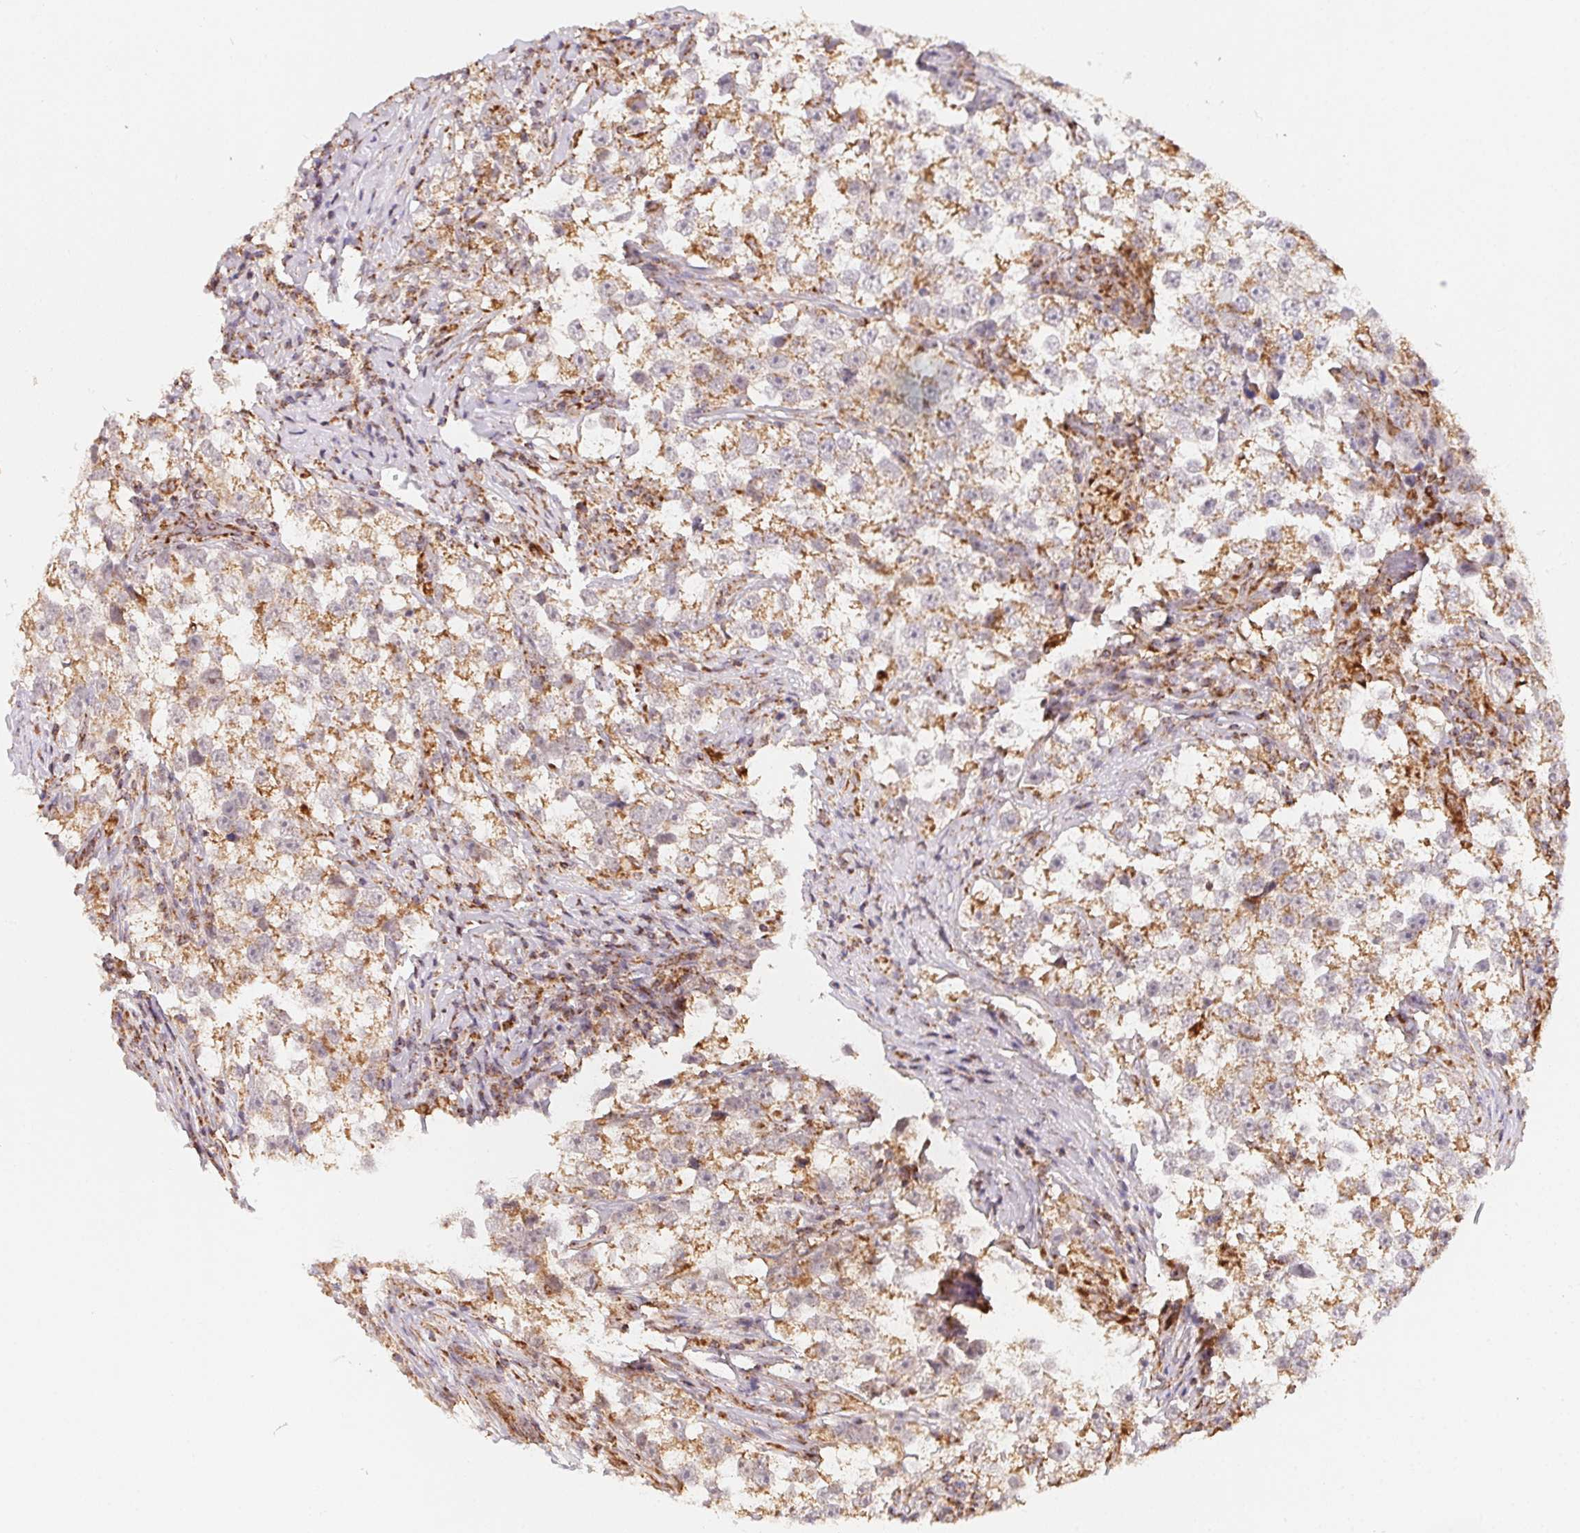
{"staining": {"intensity": "weak", "quantity": "25%-75%", "location": "cytoplasmic/membranous"}, "tissue": "testis cancer", "cell_type": "Tumor cells", "image_type": "cancer", "snomed": [{"axis": "morphology", "description": "Seminoma, NOS"}, {"axis": "topography", "description": "Testis"}], "caption": "Human seminoma (testis) stained for a protein (brown) demonstrates weak cytoplasmic/membranous positive staining in about 25%-75% of tumor cells.", "gene": "NDUFS6", "patient": {"sex": "male", "age": 46}}